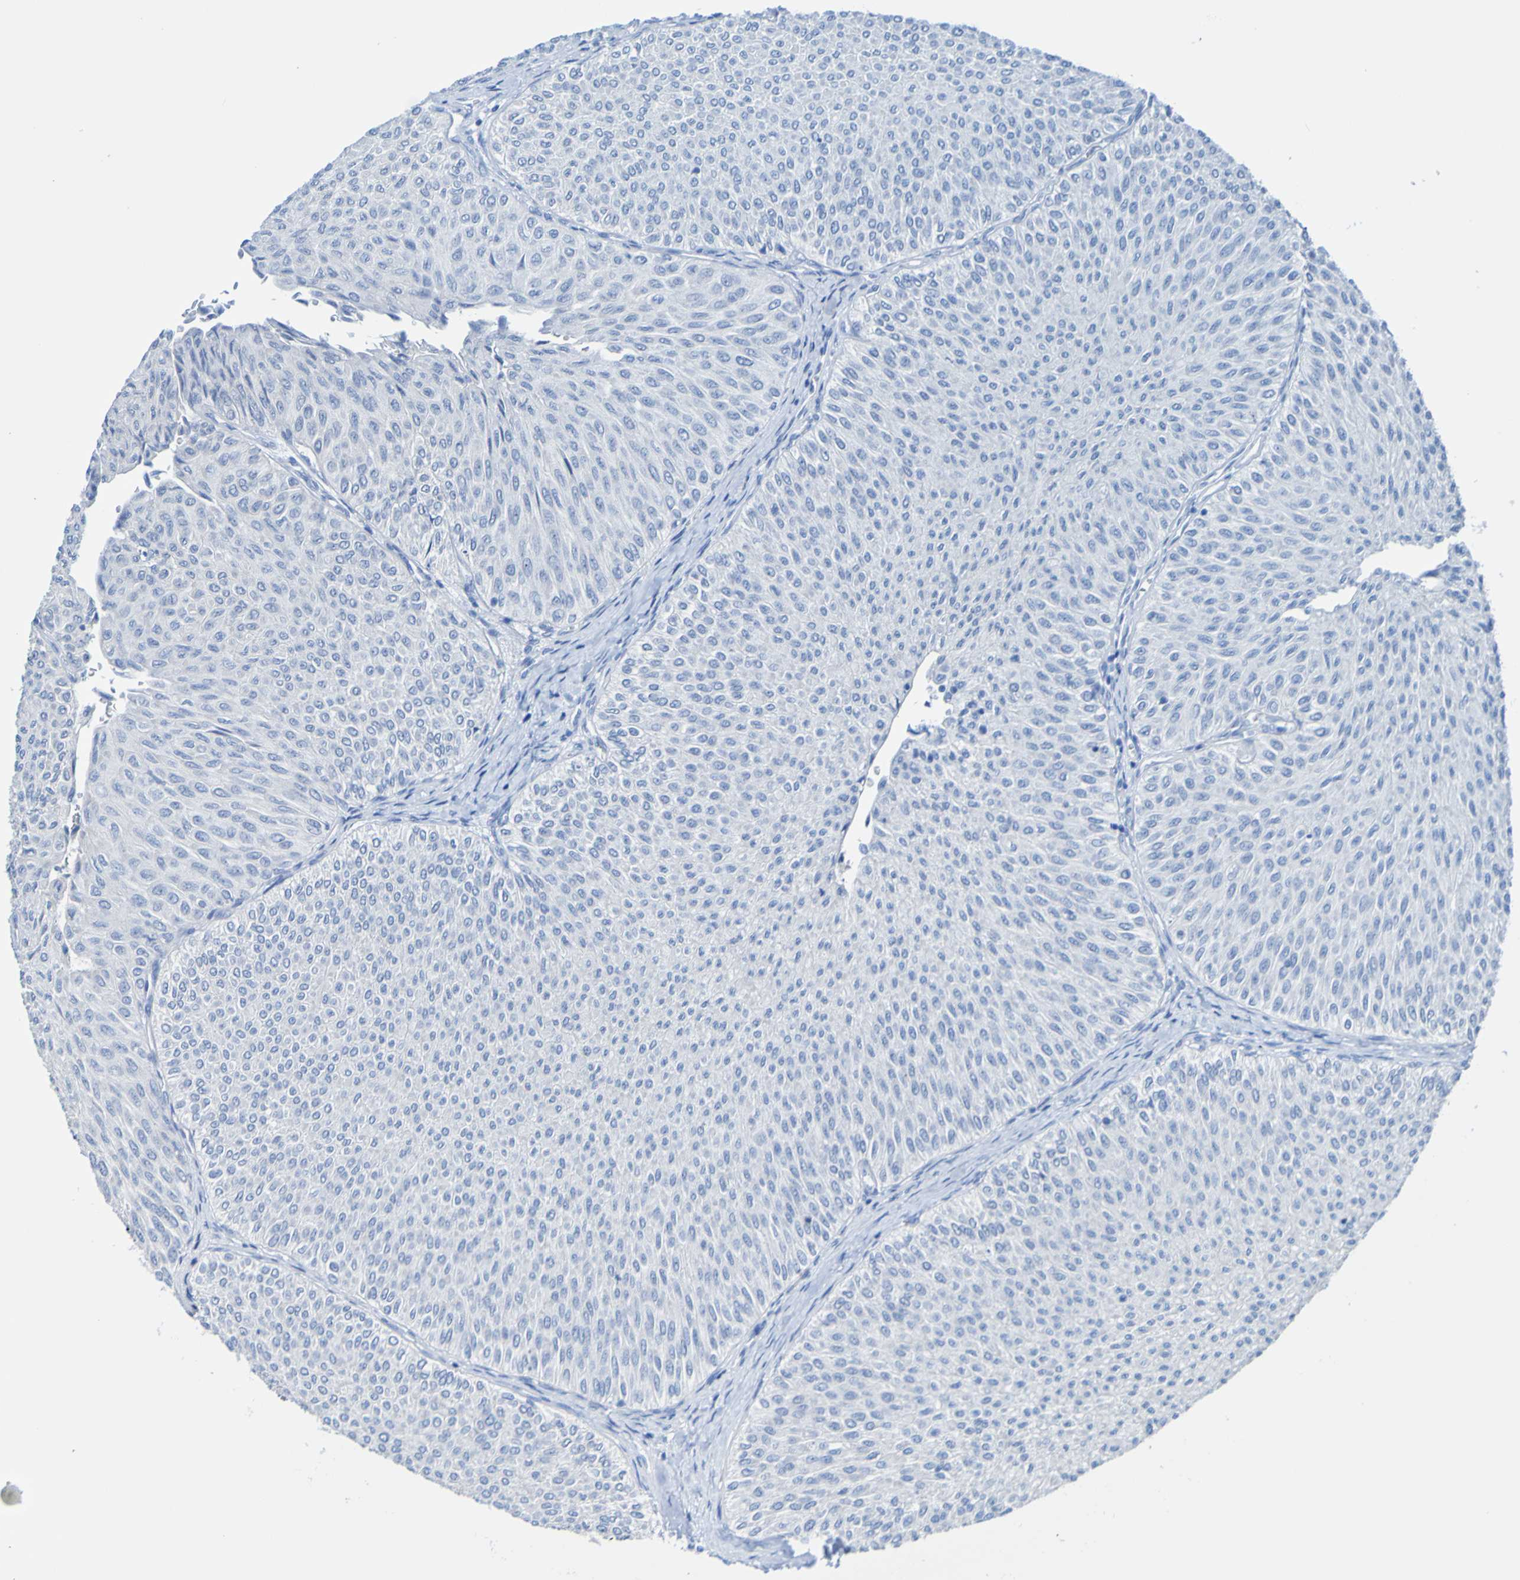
{"staining": {"intensity": "negative", "quantity": "none", "location": "none"}, "tissue": "urothelial cancer", "cell_type": "Tumor cells", "image_type": "cancer", "snomed": [{"axis": "morphology", "description": "Urothelial carcinoma, Low grade"}, {"axis": "topography", "description": "Urinary bladder"}], "caption": "High power microscopy image of an immunohistochemistry (IHC) histopathology image of urothelial cancer, revealing no significant positivity in tumor cells. (Stains: DAB (3,3'-diaminobenzidine) immunohistochemistry with hematoxylin counter stain, Microscopy: brightfield microscopy at high magnification).", "gene": "ACMSD", "patient": {"sex": "male", "age": 78}}